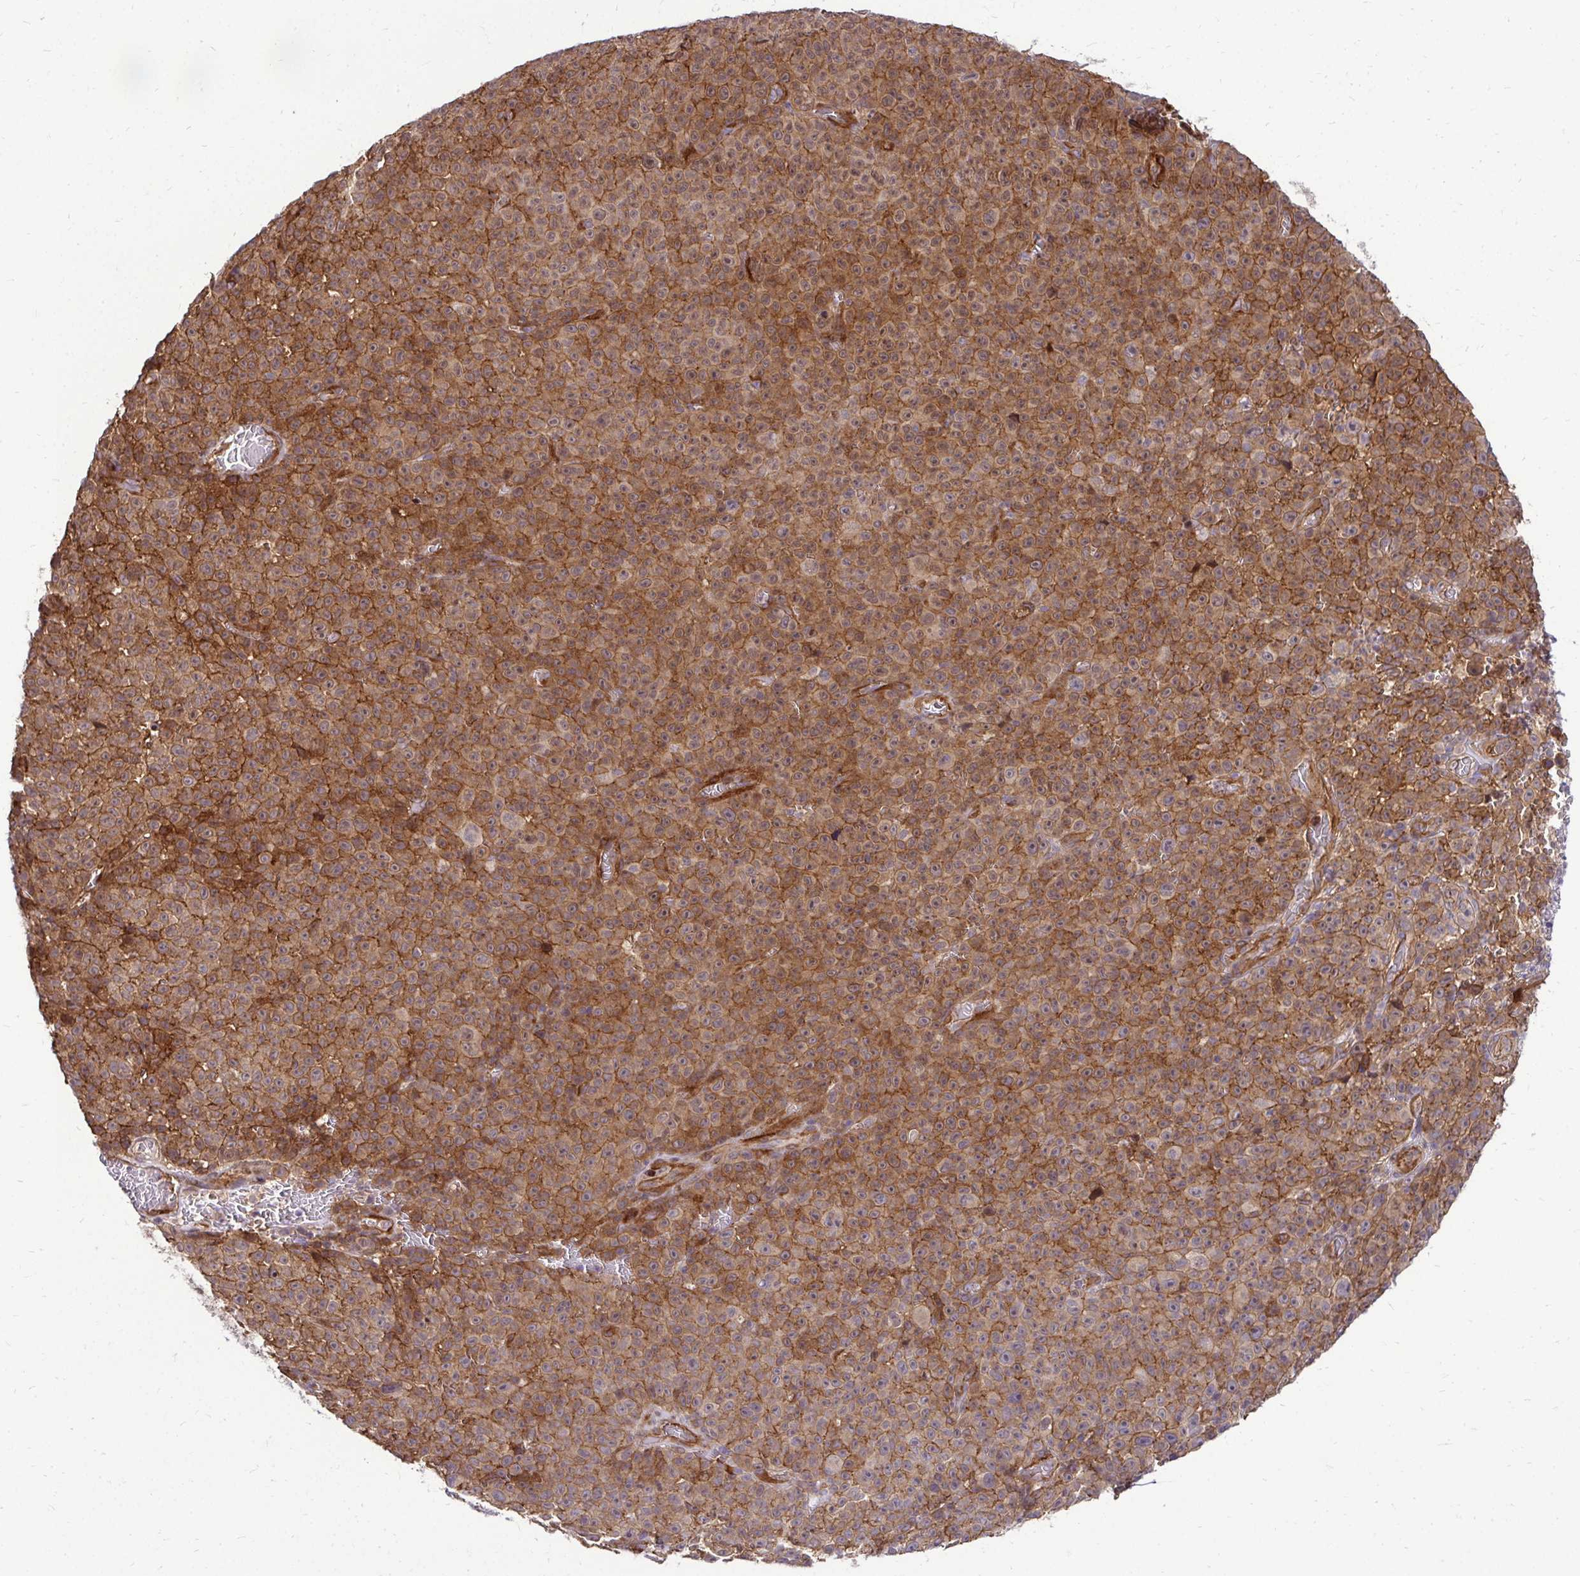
{"staining": {"intensity": "moderate", "quantity": ">75%", "location": "cytoplasmic/membranous"}, "tissue": "melanoma", "cell_type": "Tumor cells", "image_type": "cancer", "snomed": [{"axis": "morphology", "description": "Malignant melanoma, NOS"}, {"axis": "topography", "description": "Skin"}], "caption": "Melanoma stained for a protein demonstrates moderate cytoplasmic/membranous positivity in tumor cells.", "gene": "TRIP6", "patient": {"sex": "female", "age": 82}}